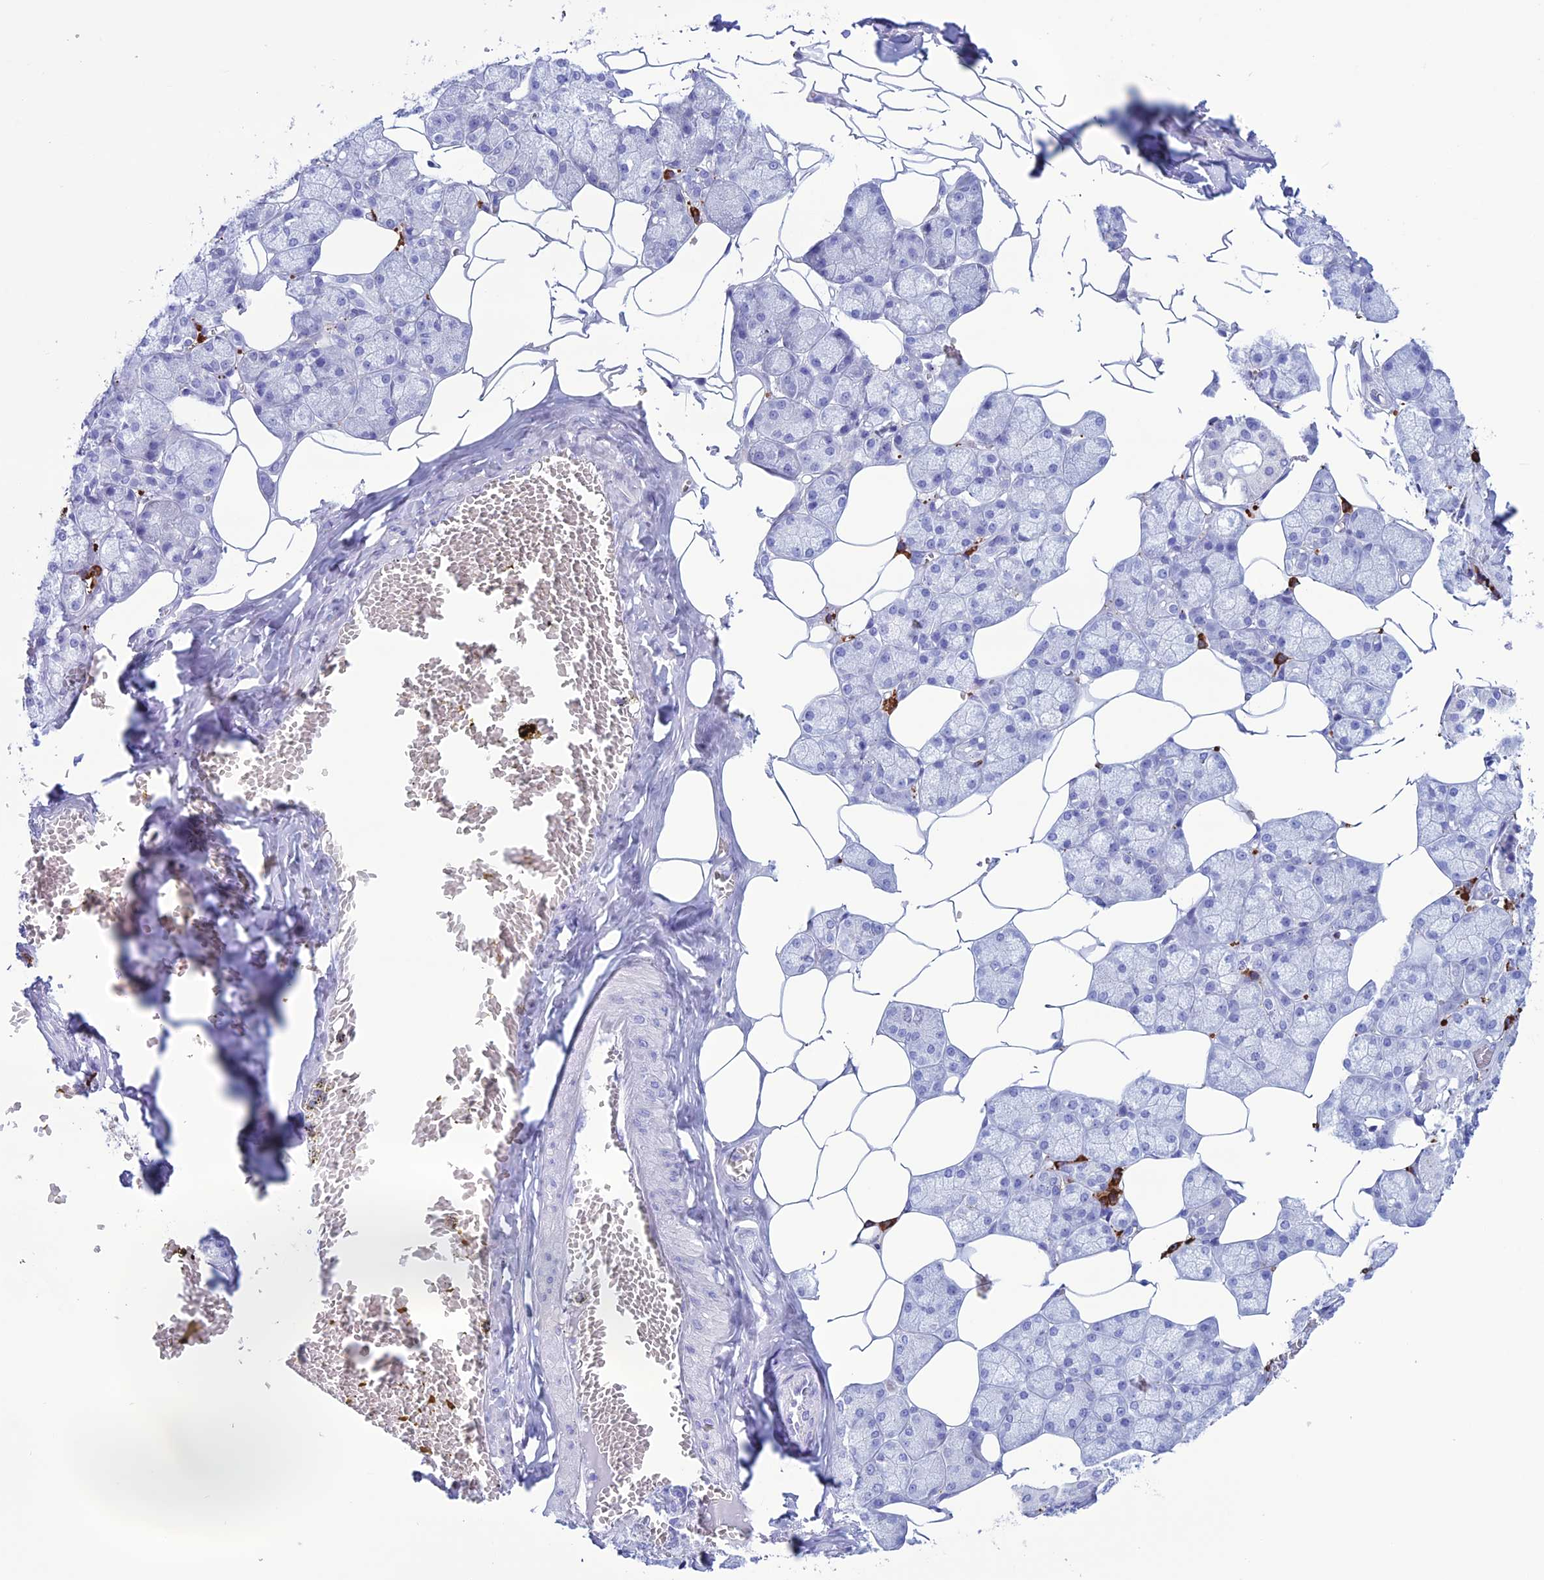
{"staining": {"intensity": "negative", "quantity": "none", "location": "none"}, "tissue": "salivary gland", "cell_type": "Glandular cells", "image_type": "normal", "snomed": [{"axis": "morphology", "description": "Normal tissue, NOS"}, {"axis": "topography", "description": "Salivary gland"}], "caption": "Immunohistochemistry photomicrograph of normal salivary gland: human salivary gland stained with DAB demonstrates no significant protein expression in glandular cells.", "gene": "MZB1", "patient": {"sex": "male", "age": 62}}